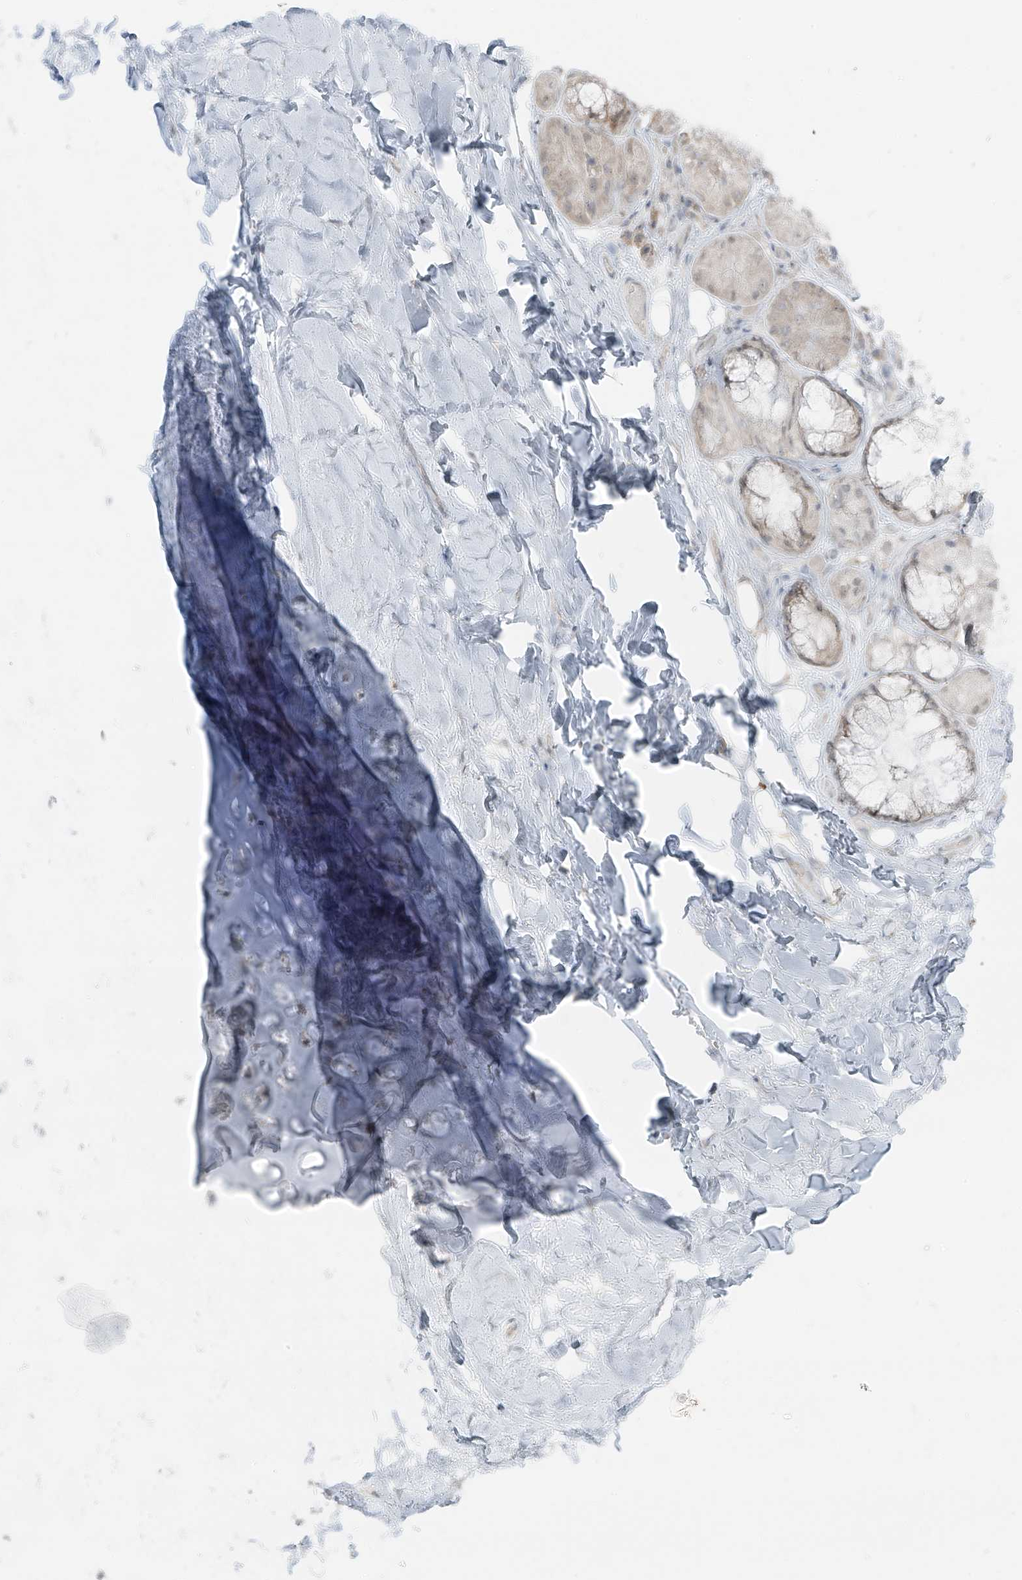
{"staining": {"intensity": "negative", "quantity": "none", "location": "none"}, "tissue": "adipose tissue", "cell_type": "Adipocytes", "image_type": "normal", "snomed": [{"axis": "morphology", "description": "Normal tissue, NOS"}, {"axis": "morphology", "description": "Squamous cell carcinoma, NOS"}, {"axis": "topography", "description": "Lymph node"}, {"axis": "topography", "description": "Bronchus"}, {"axis": "topography", "description": "Lung"}], "caption": "IHC micrograph of unremarkable human adipose tissue stained for a protein (brown), which shows no expression in adipocytes.", "gene": "PRDM6", "patient": {"sex": "male", "age": 66}}